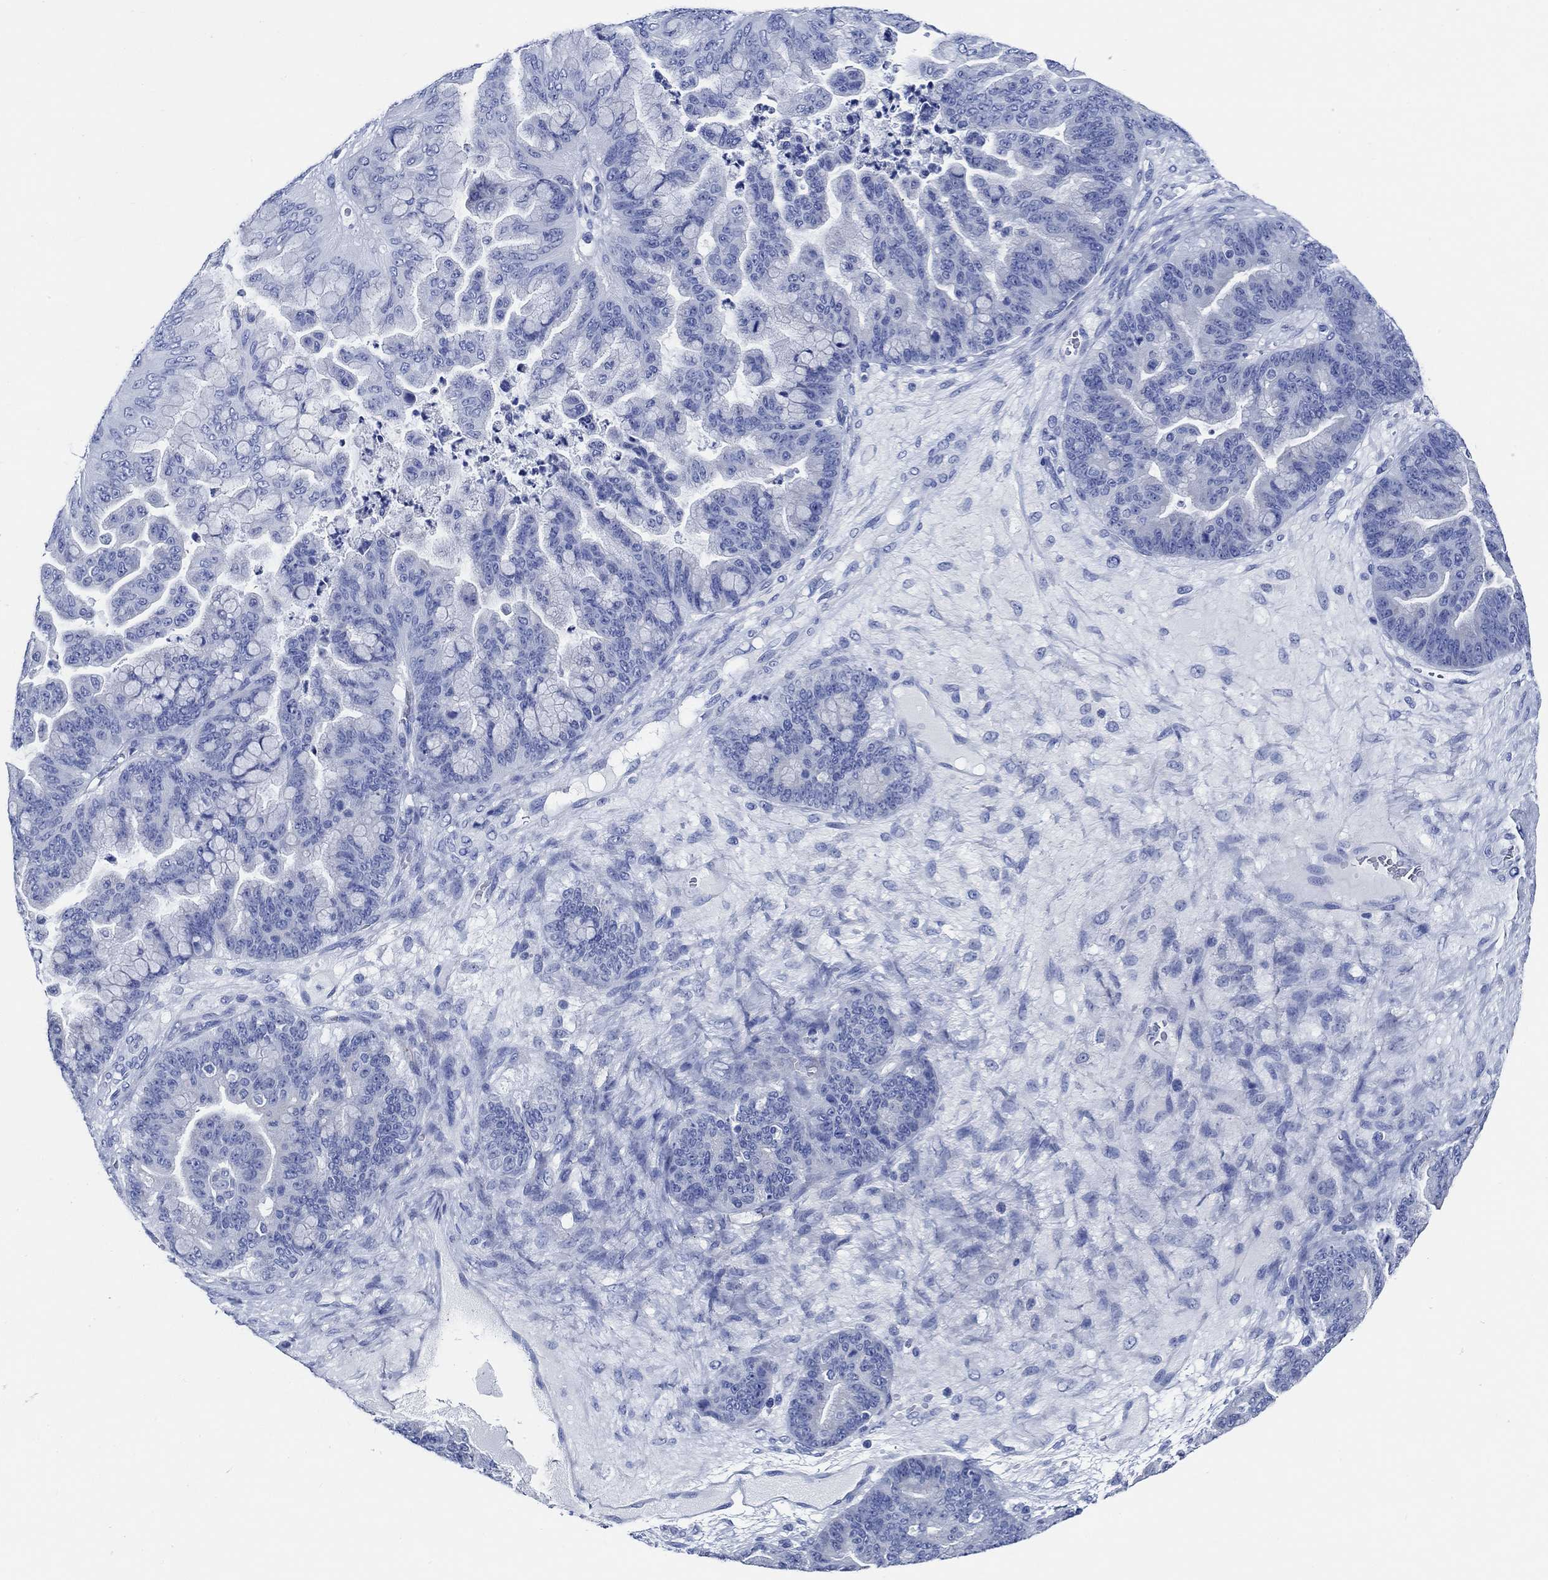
{"staining": {"intensity": "negative", "quantity": "none", "location": "none"}, "tissue": "ovarian cancer", "cell_type": "Tumor cells", "image_type": "cancer", "snomed": [{"axis": "morphology", "description": "Cystadenocarcinoma, mucinous, NOS"}, {"axis": "topography", "description": "Ovary"}], "caption": "Immunohistochemical staining of human ovarian cancer (mucinous cystadenocarcinoma) shows no significant positivity in tumor cells.", "gene": "WDR62", "patient": {"sex": "female", "age": 67}}